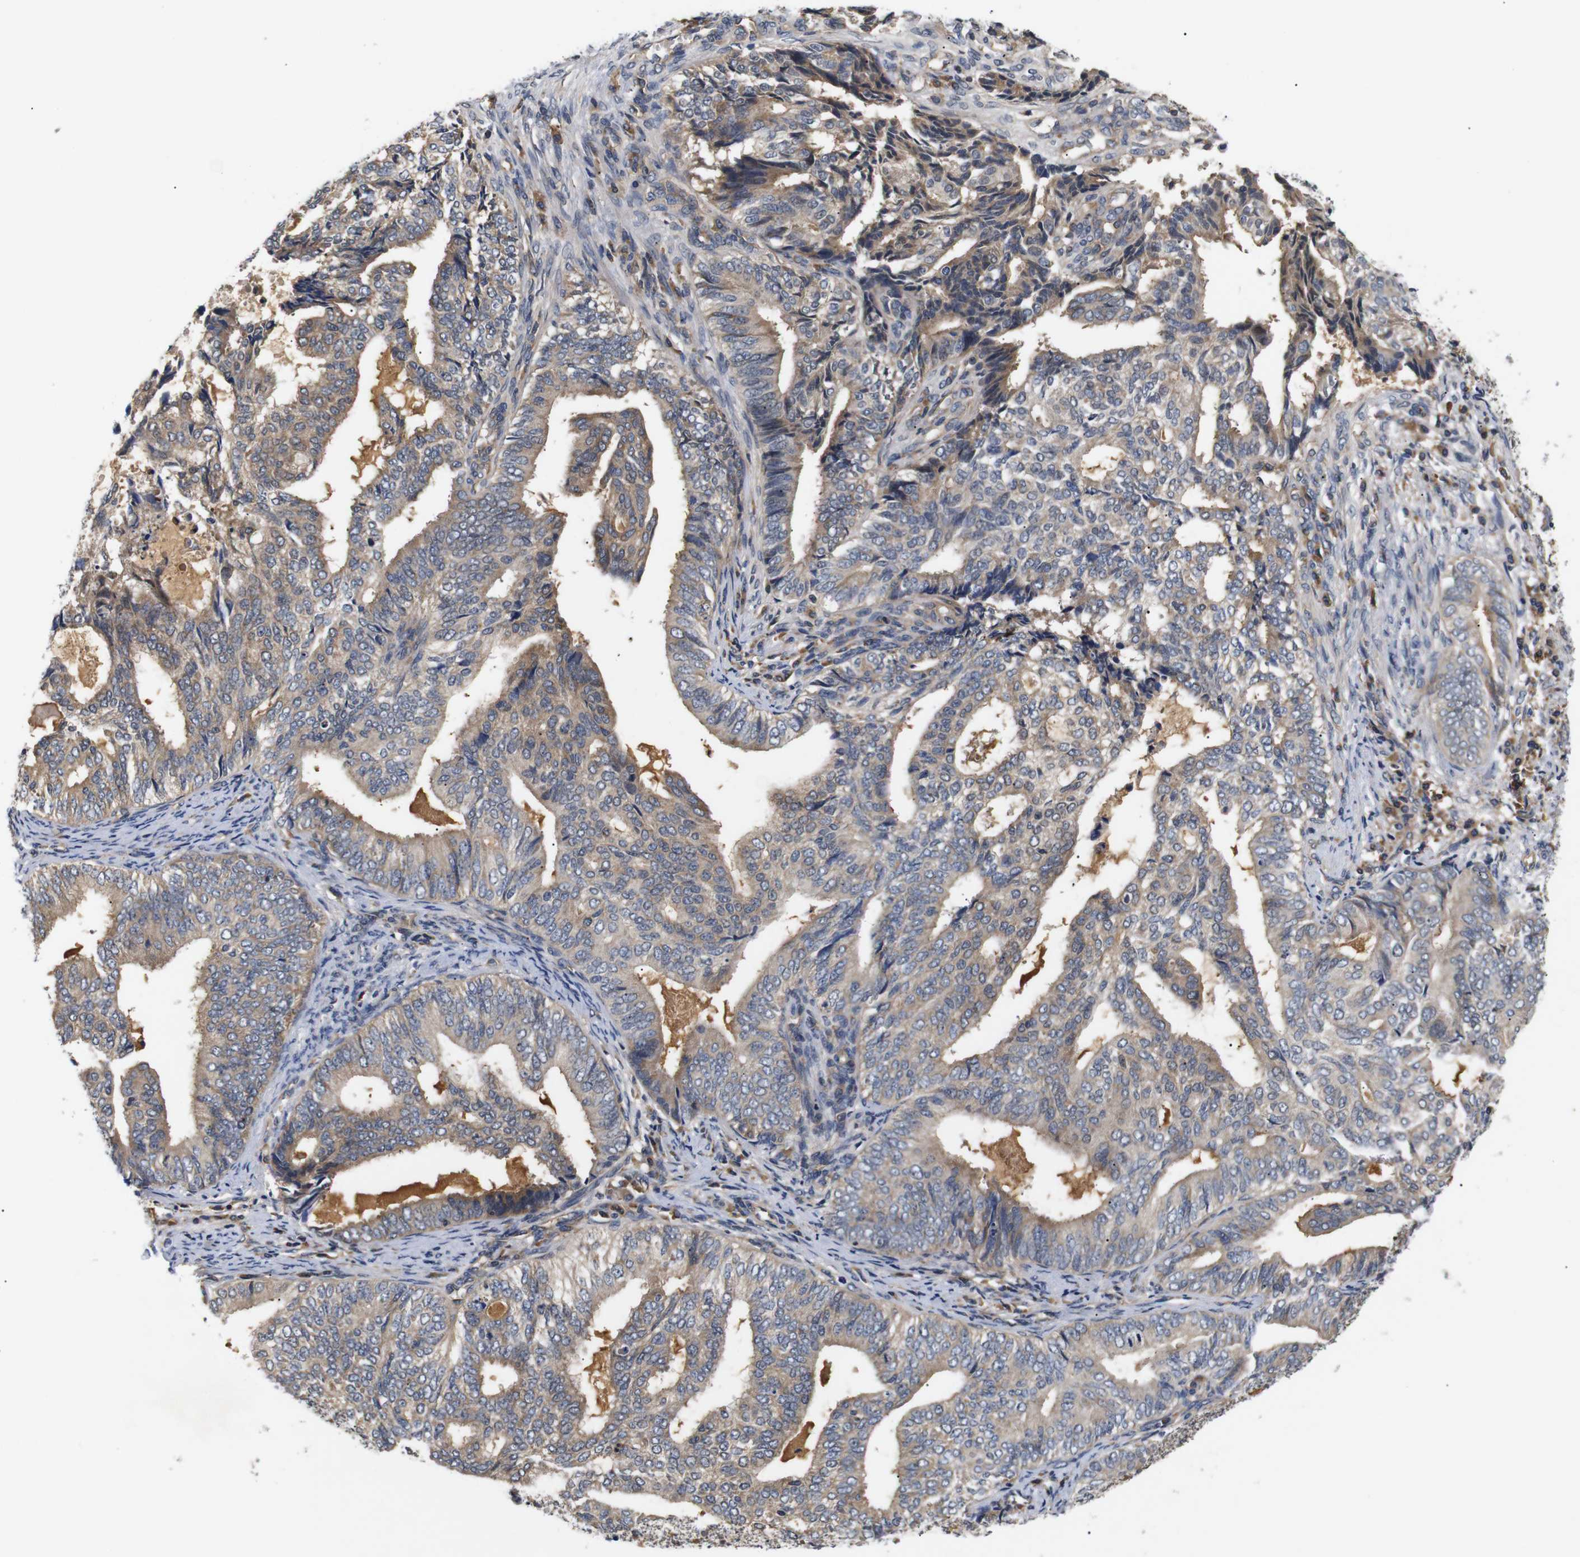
{"staining": {"intensity": "moderate", "quantity": ">75%", "location": "cytoplasmic/membranous"}, "tissue": "endometrial cancer", "cell_type": "Tumor cells", "image_type": "cancer", "snomed": [{"axis": "morphology", "description": "Adenocarcinoma, NOS"}, {"axis": "topography", "description": "Endometrium"}], "caption": "DAB (3,3'-diaminobenzidine) immunohistochemical staining of endometrial cancer shows moderate cytoplasmic/membranous protein expression in about >75% of tumor cells.", "gene": "RIPK1", "patient": {"sex": "female", "age": 58}}